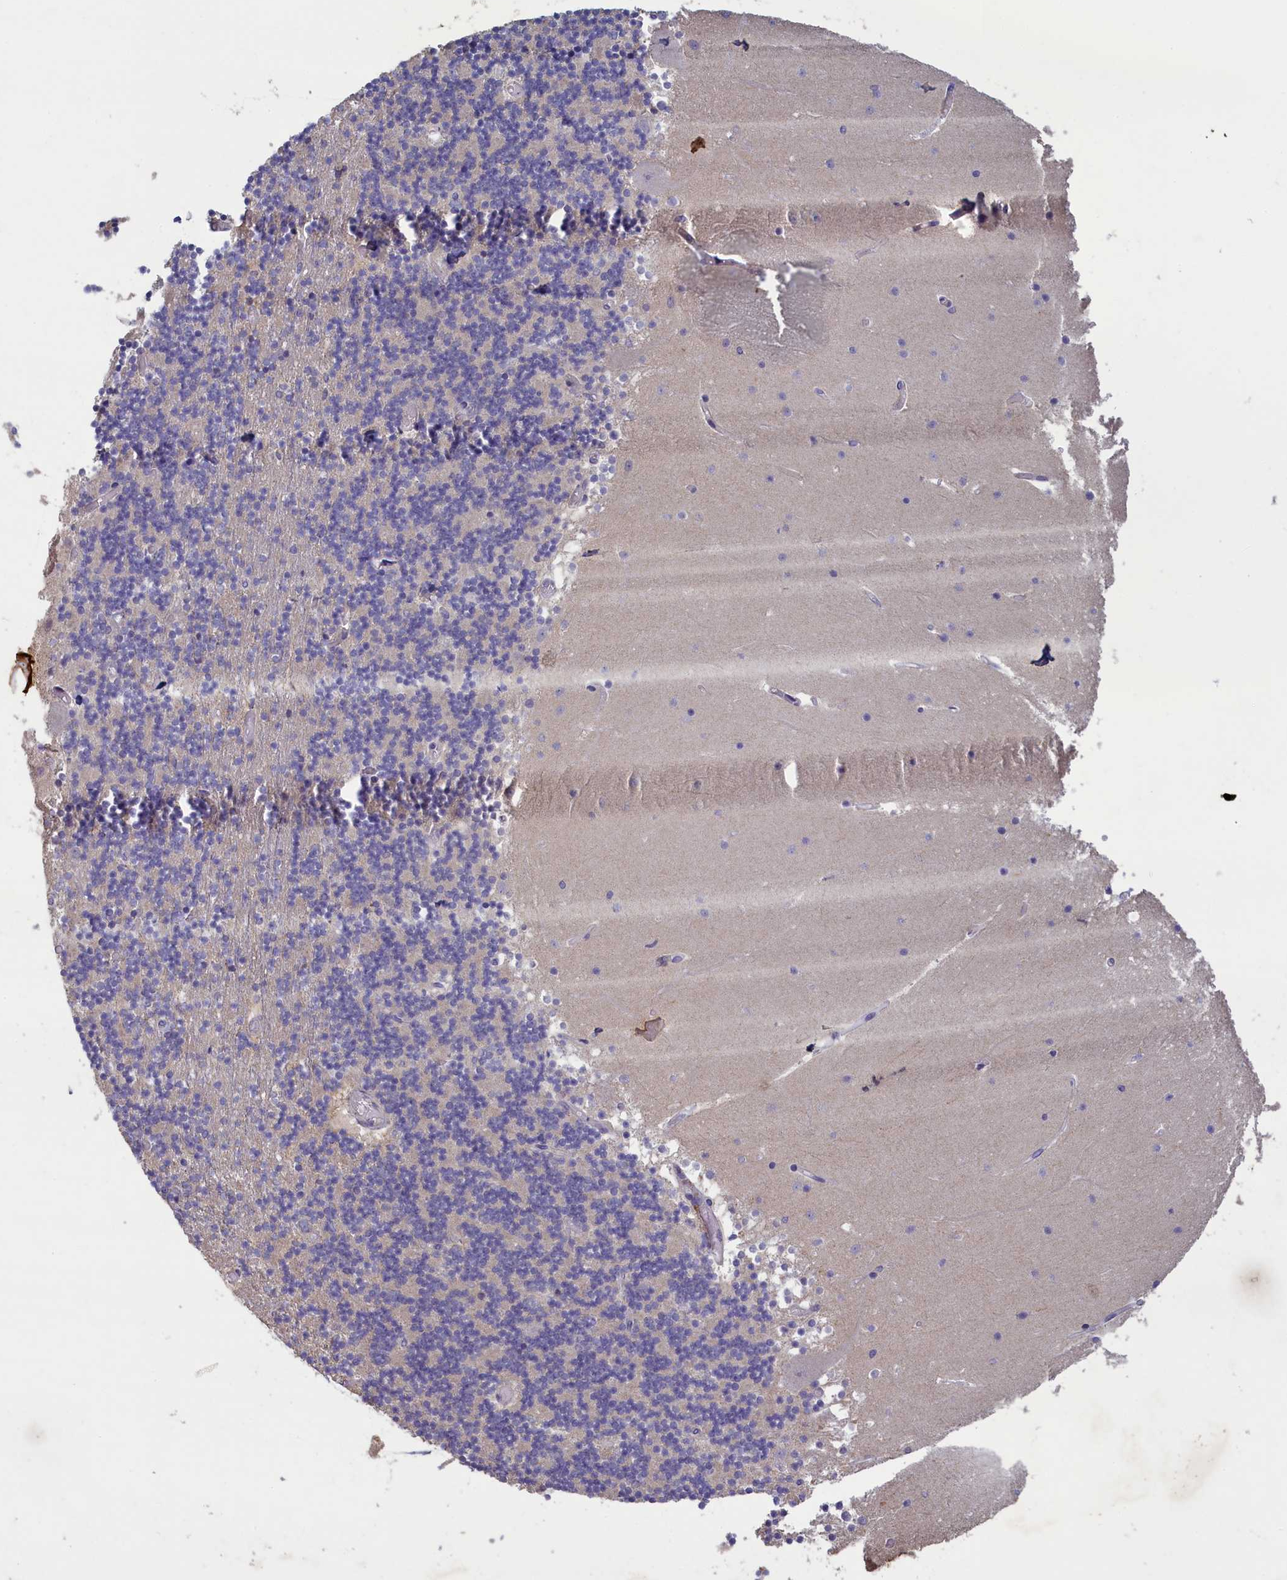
{"staining": {"intensity": "negative", "quantity": "none", "location": "none"}, "tissue": "cerebellum", "cell_type": "Cells in granular layer", "image_type": "normal", "snomed": [{"axis": "morphology", "description": "Normal tissue, NOS"}, {"axis": "topography", "description": "Cerebellum"}], "caption": "The immunohistochemistry histopathology image has no significant expression in cells in granular layer of cerebellum.", "gene": "ATF7IP2", "patient": {"sex": "female", "age": 28}}